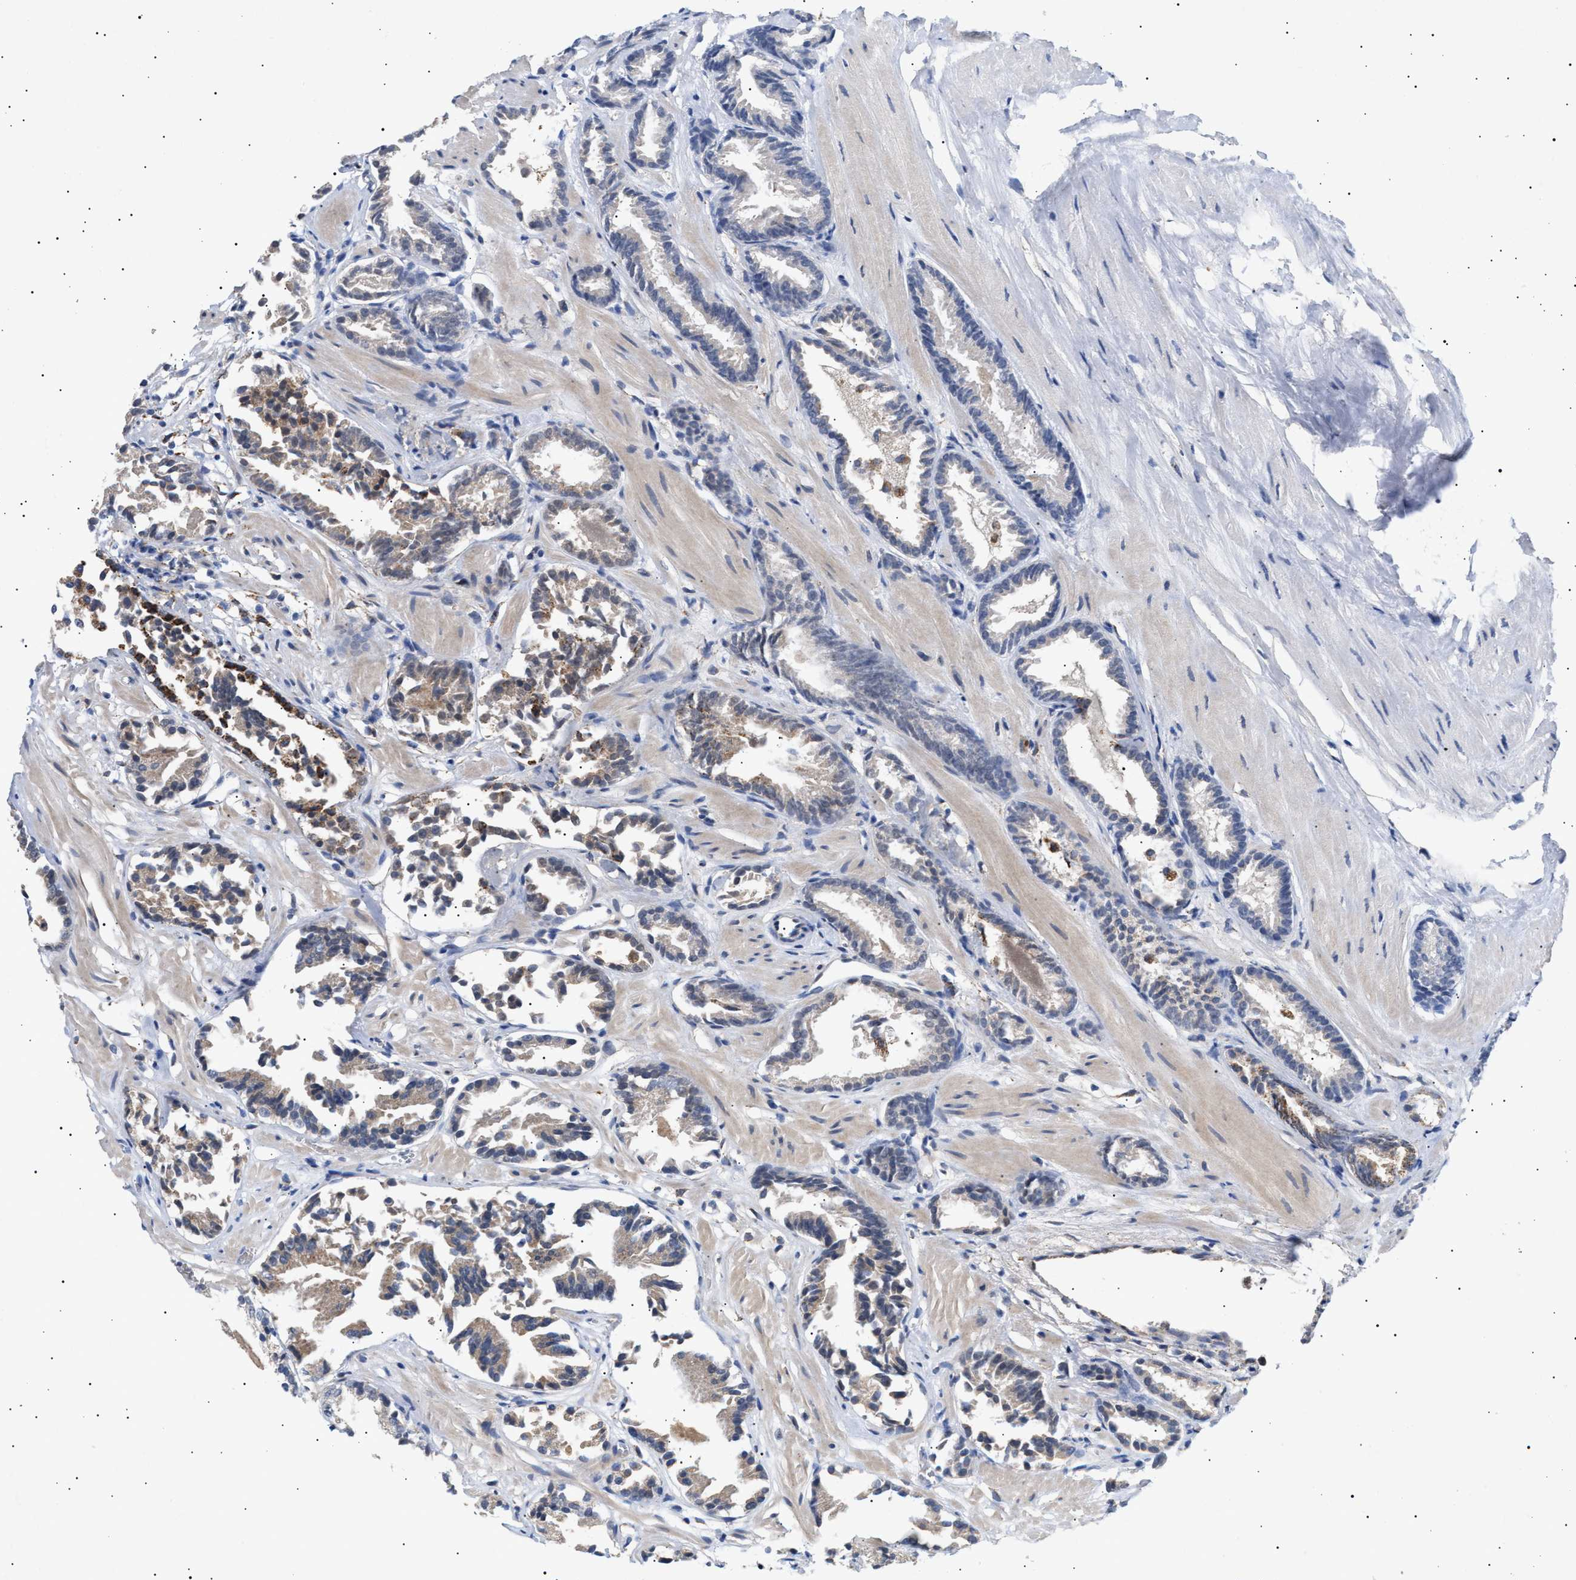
{"staining": {"intensity": "weak", "quantity": "<25%", "location": "cytoplasmic/membranous"}, "tissue": "prostate cancer", "cell_type": "Tumor cells", "image_type": "cancer", "snomed": [{"axis": "morphology", "description": "Adenocarcinoma, Low grade"}, {"axis": "topography", "description": "Prostate"}], "caption": "This is an immunohistochemistry micrograph of prostate low-grade adenocarcinoma. There is no expression in tumor cells.", "gene": "SIRT5", "patient": {"sex": "male", "age": 51}}